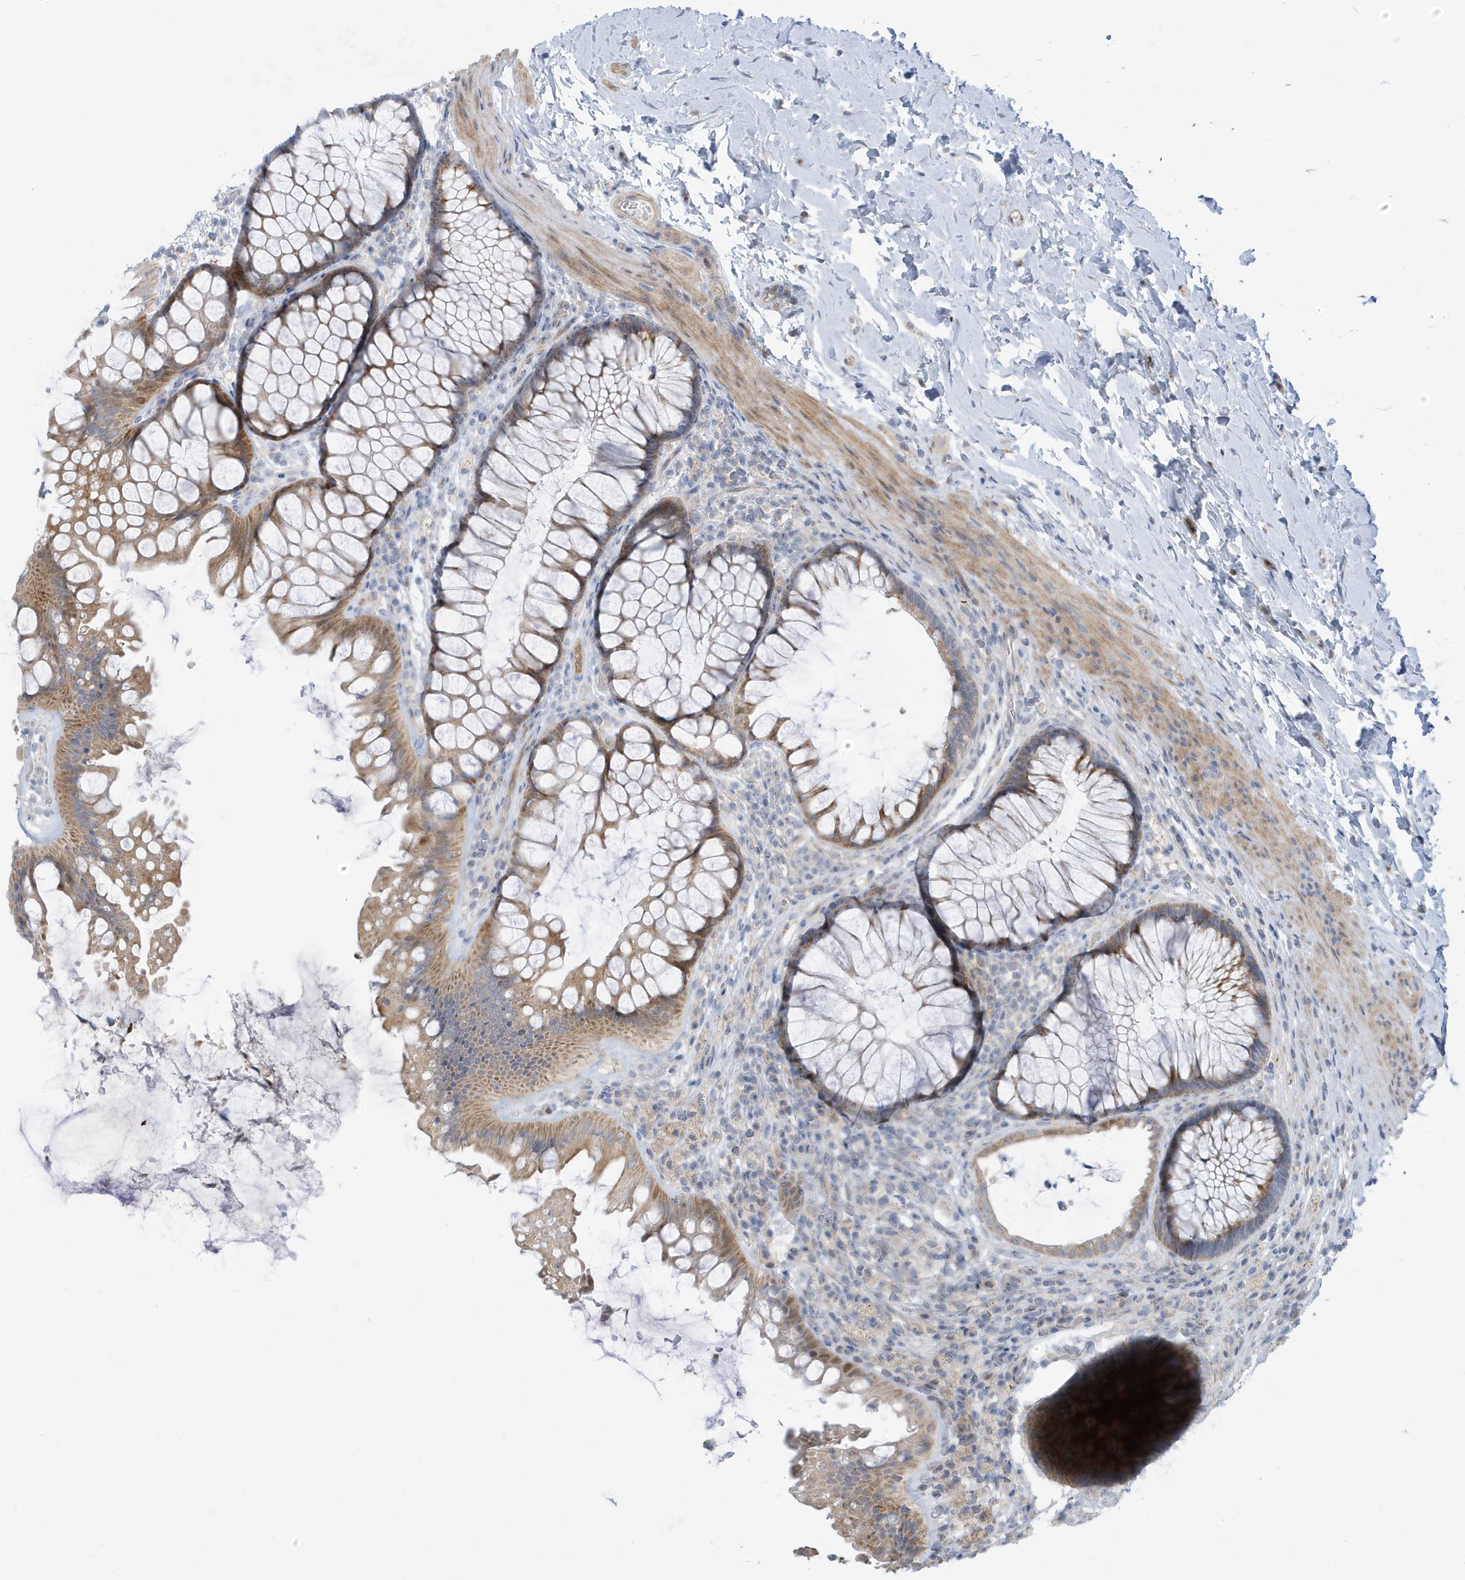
{"staining": {"intensity": "moderate", "quantity": ">75%", "location": "cytoplasmic/membranous"}, "tissue": "colon", "cell_type": "Endothelial cells", "image_type": "normal", "snomed": [{"axis": "morphology", "description": "Normal tissue, NOS"}, {"axis": "topography", "description": "Colon"}], "caption": "The photomicrograph shows staining of normal colon, revealing moderate cytoplasmic/membranous protein expression (brown color) within endothelial cells. (IHC, brightfield microscopy, high magnification).", "gene": "ATP13A5", "patient": {"sex": "female", "age": 62}}